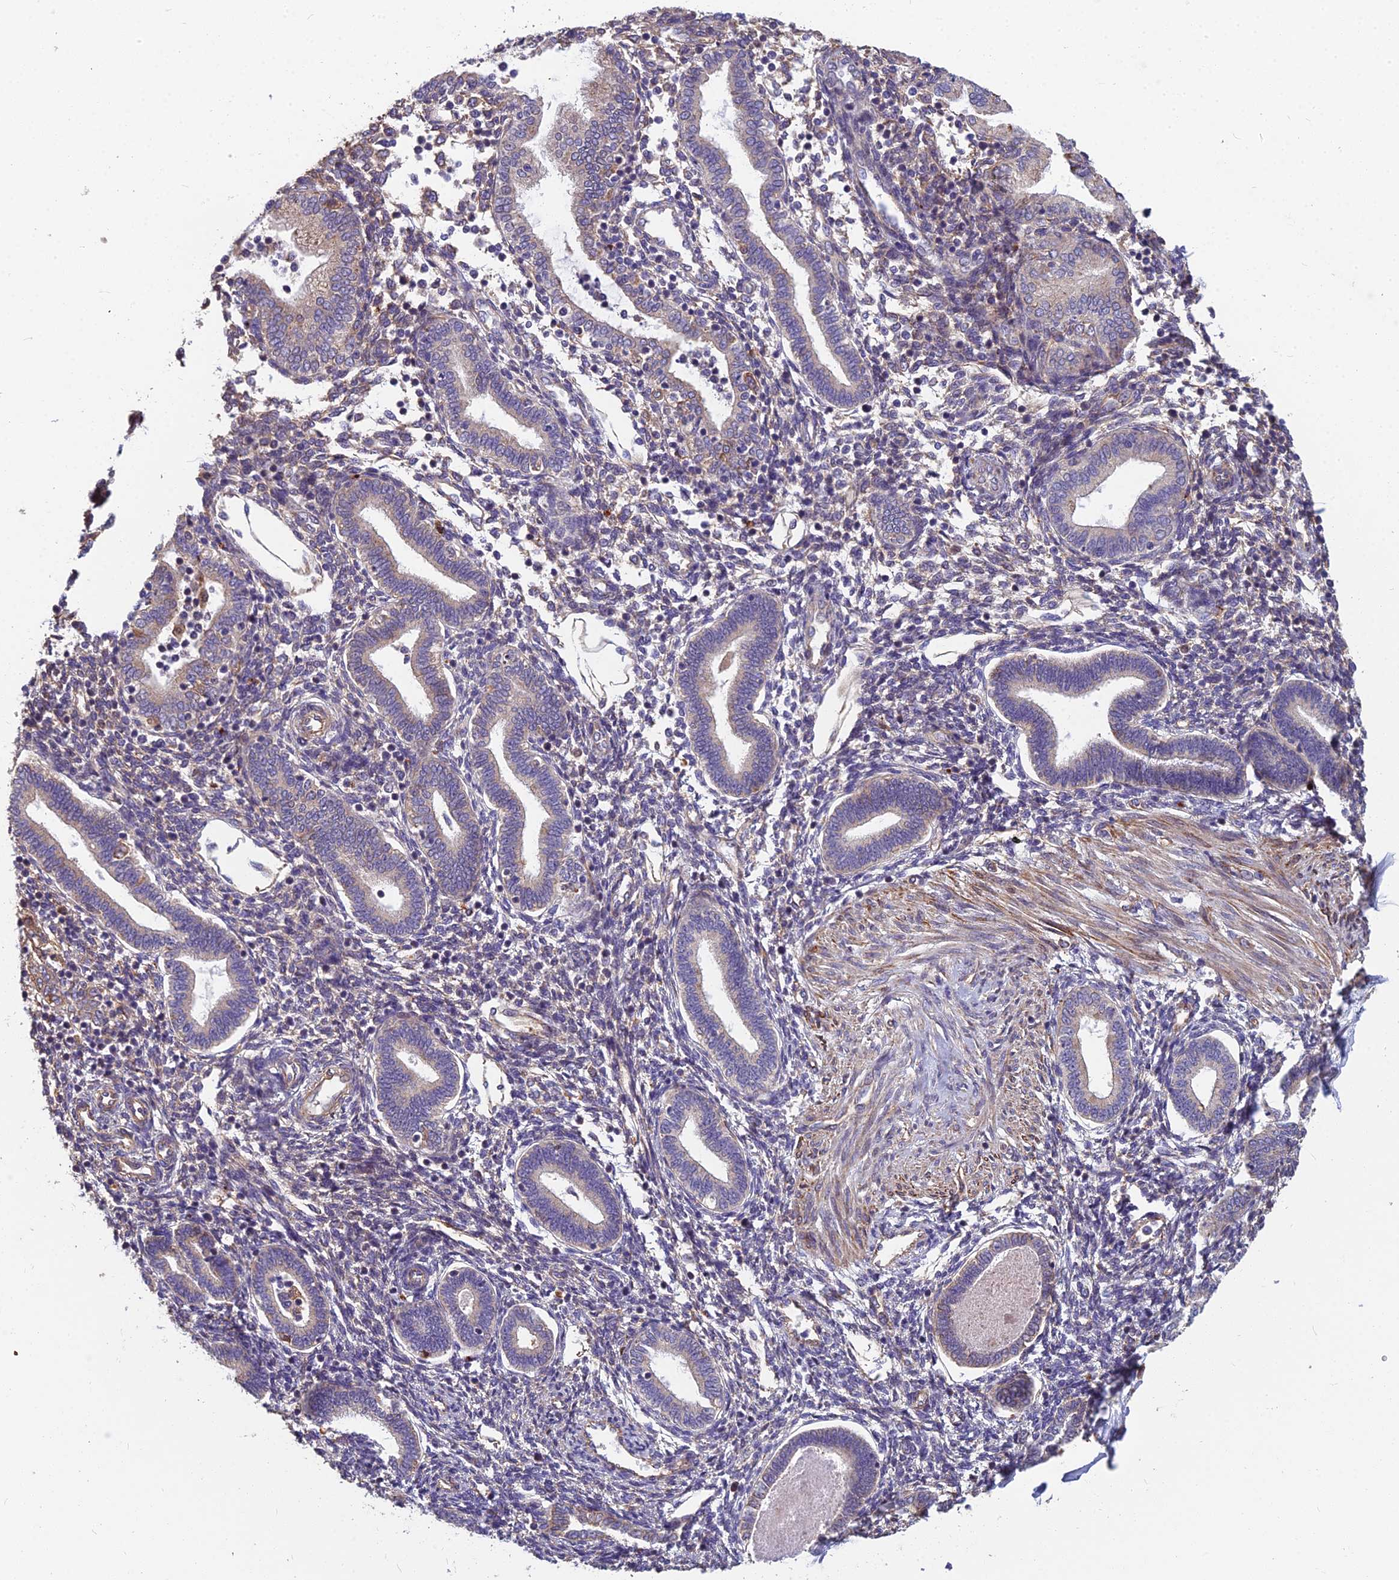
{"staining": {"intensity": "moderate", "quantity": "<25%", "location": "cytoplasmic/membranous"}, "tissue": "endometrium", "cell_type": "Cells in endometrial stroma", "image_type": "normal", "snomed": [{"axis": "morphology", "description": "Normal tissue, NOS"}, {"axis": "topography", "description": "Endometrium"}], "caption": "Protein staining demonstrates moderate cytoplasmic/membranous positivity in approximately <25% of cells in endometrial stroma in unremarkable endometrium.", "gene": "SPDL1", "patient": {"sex": "female", "age": 53}}